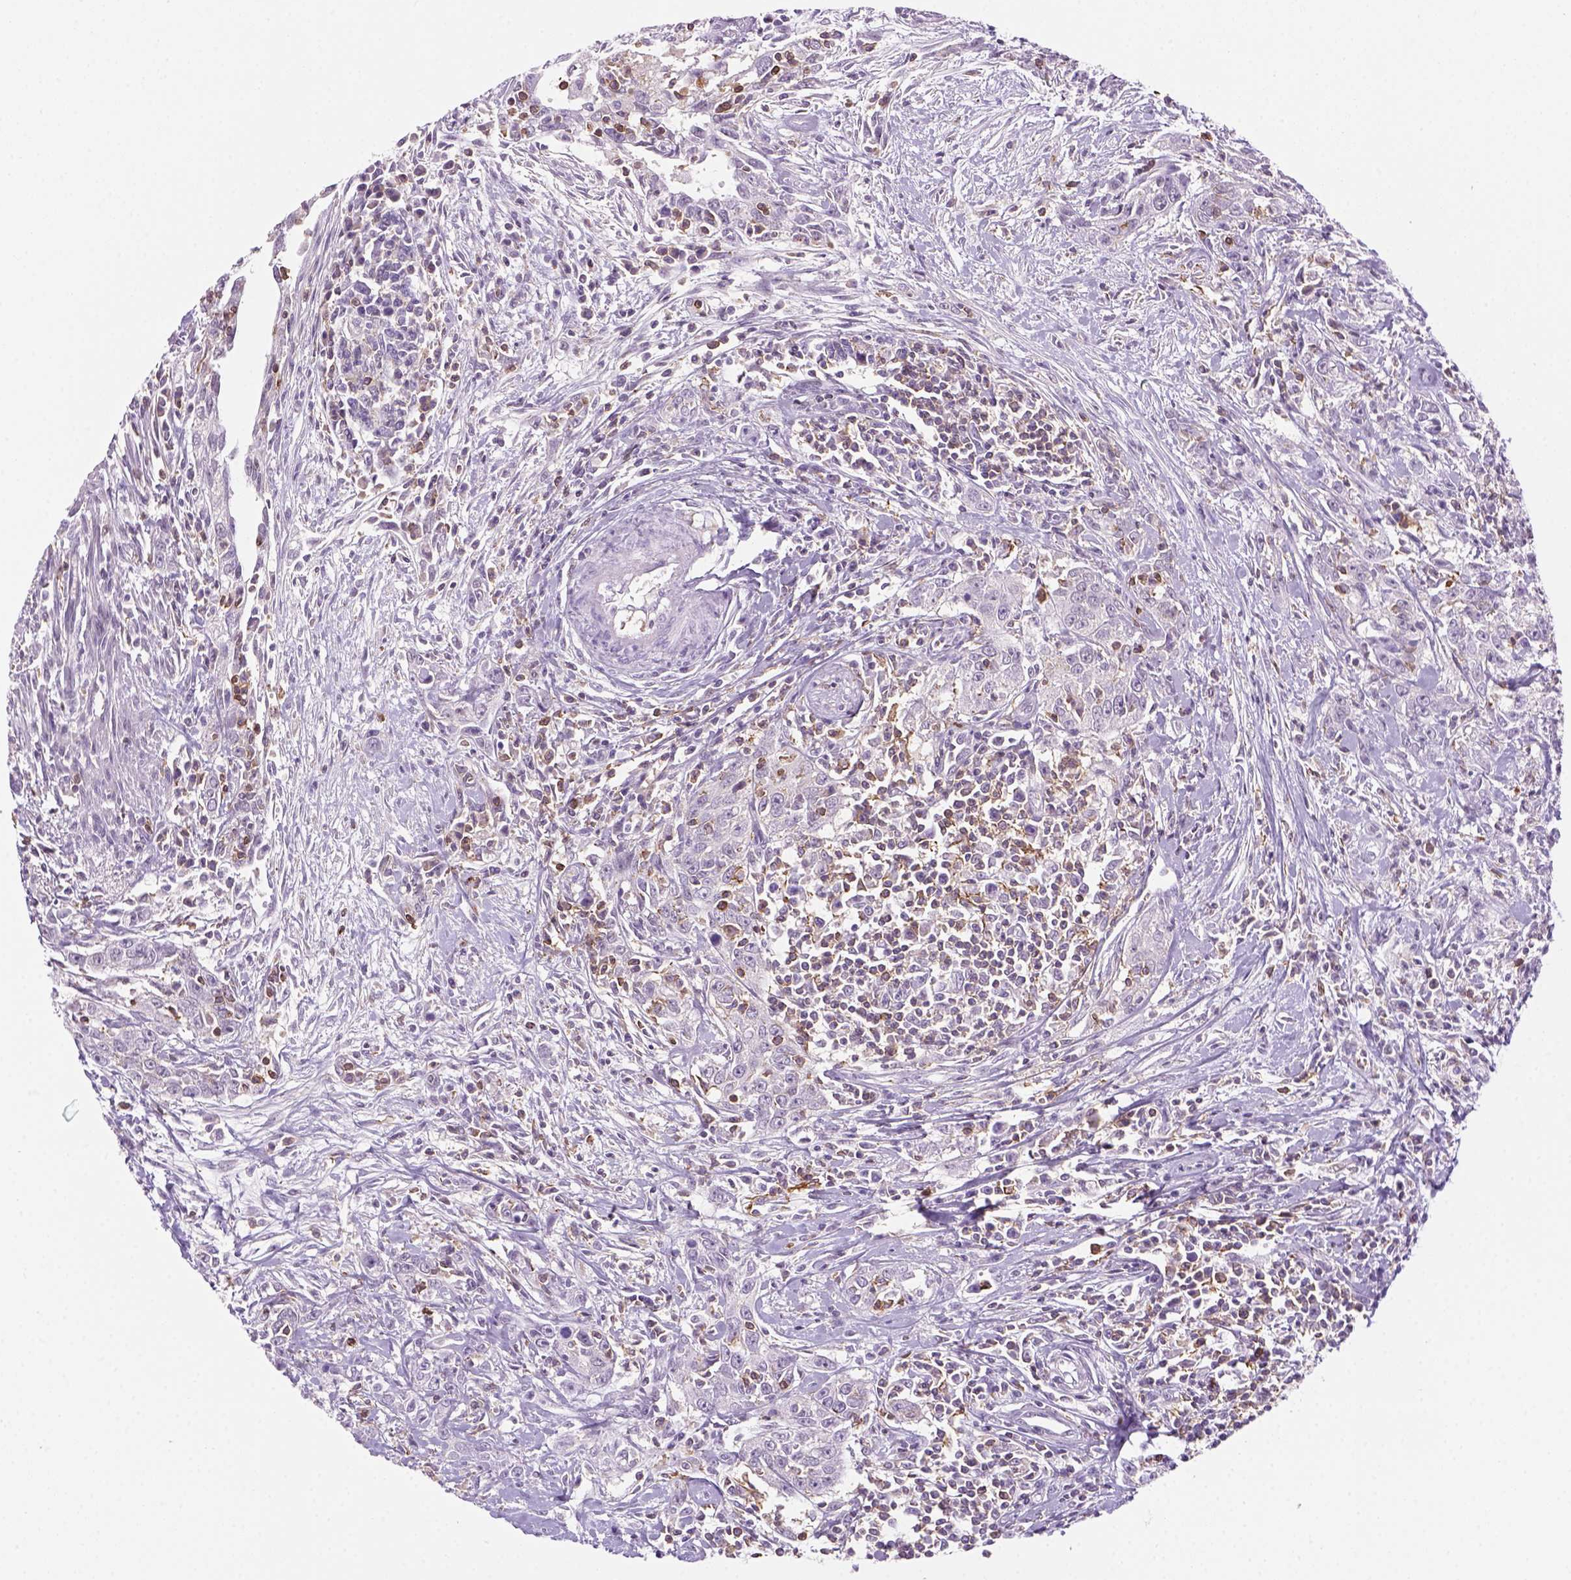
{"staining": {"intensity": "negative", "quantity": "none", "location": "none"}, "tissue": "urothelial cancer", "cell_type": "Tumor cells", "image_type": "cancer", "snomed": [{"axis": "morphology", "description": "Urothelial carcinoma, High grade"}, {"axis": "topography", "description": "Urinary bladder"}], "caption": "Tumor cells are negative for protein expression in human urothelial cancer. Nuclei are stained in blue.", "gene": "GOT1", "patient": {"sex": "male", "age": 83}}